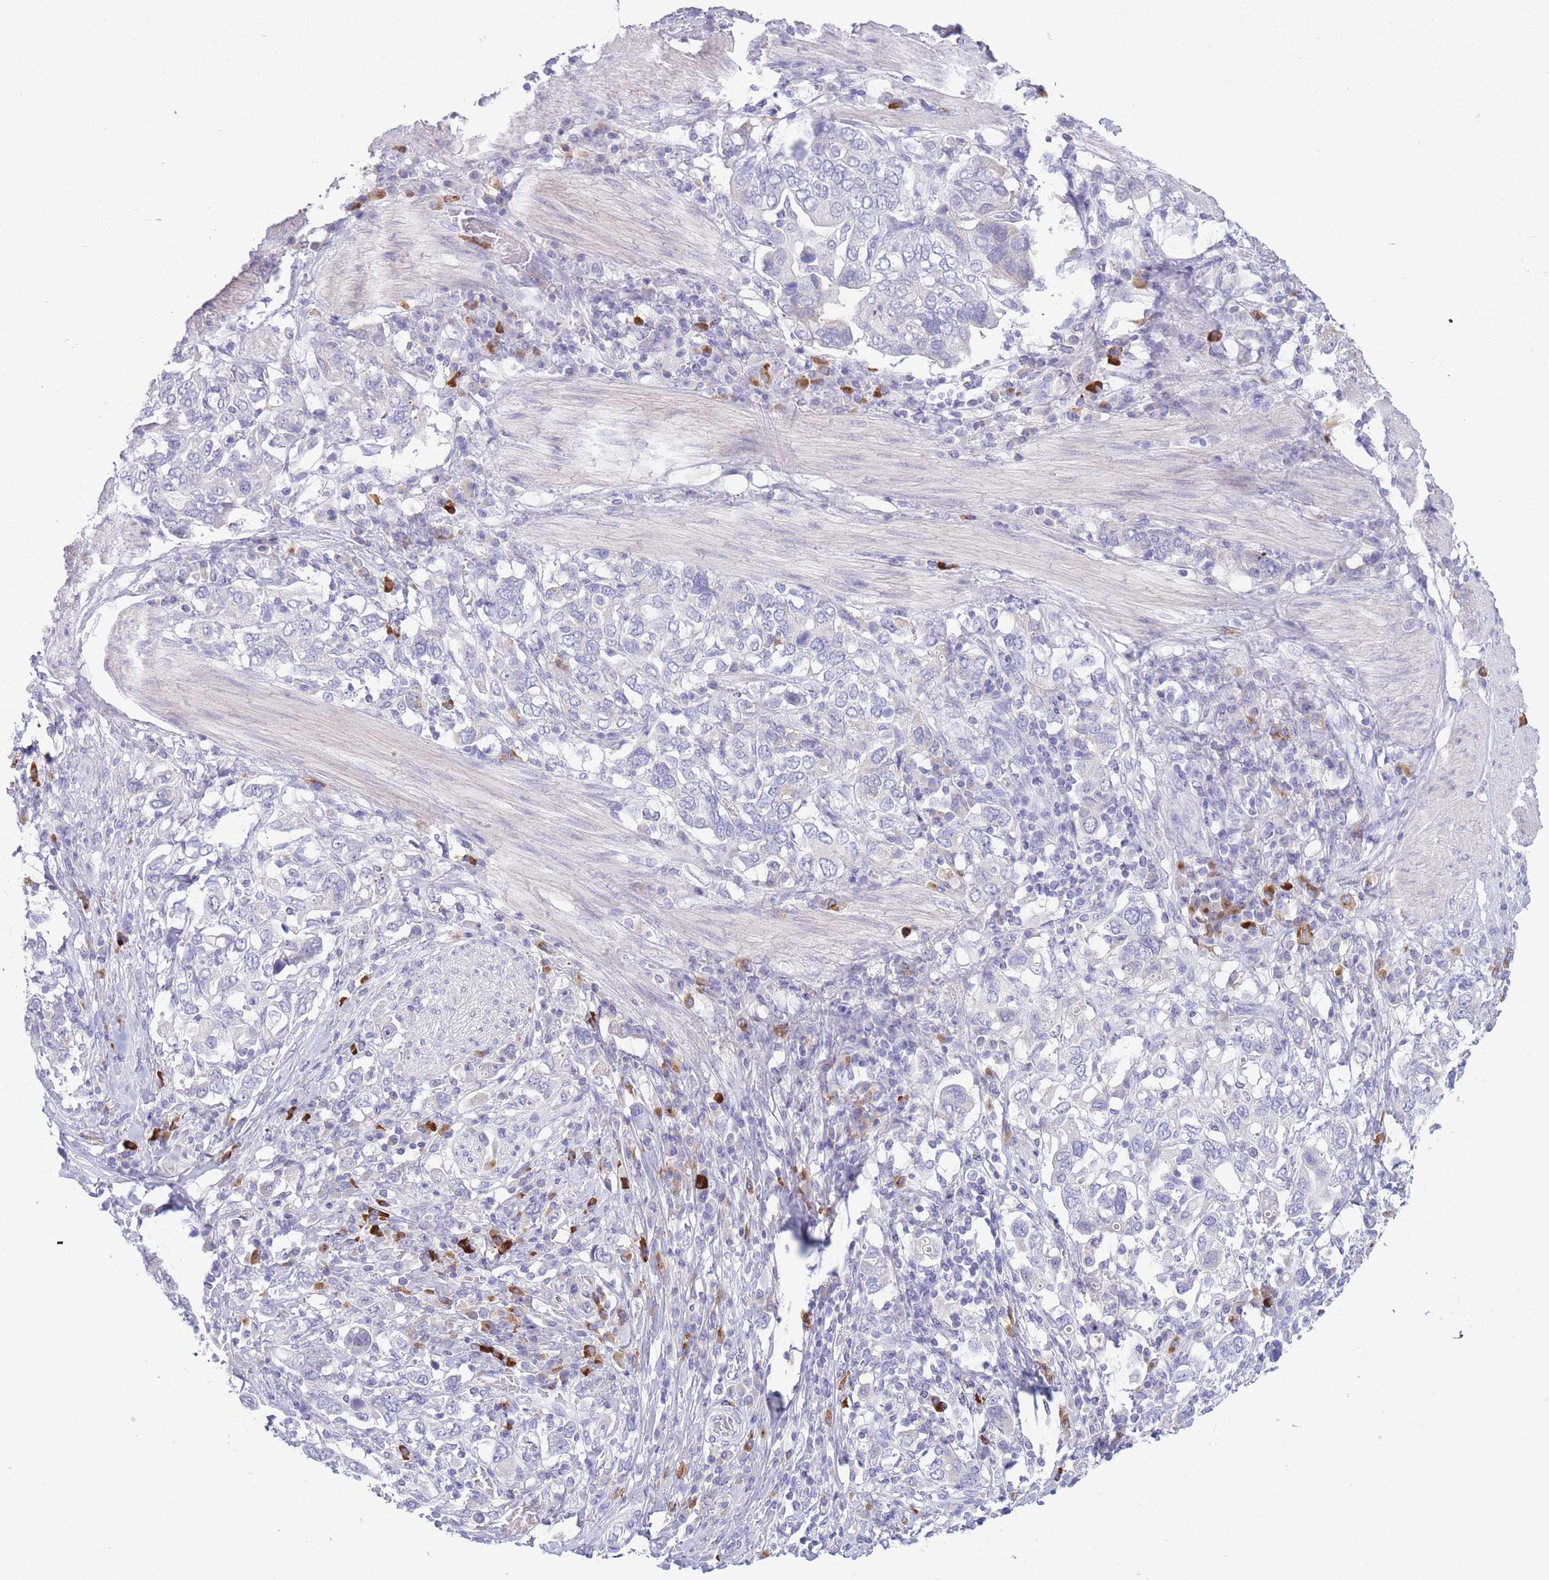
{"staining": {"intensity": "negative", "quantity": "none", "location": "none"}, "tissue": "stomach cancer", "cell_type": "Tumor cells", "image_type": "cancer", "snomed": [{"axis": "morphology", "description": "Adenocarcinoma, NOS"}, {"axis": "topography", "description": "Stomach, upper"}, {"axis": "topography", "description": "Stomach"}], "caption": "The immunohistochemistry (IHC) photomicrograph has no significant expression in tumor cells of stomach cancer tissue.", "gene": "ASAP3", "patient": {"sex": "male", "age": 62}}